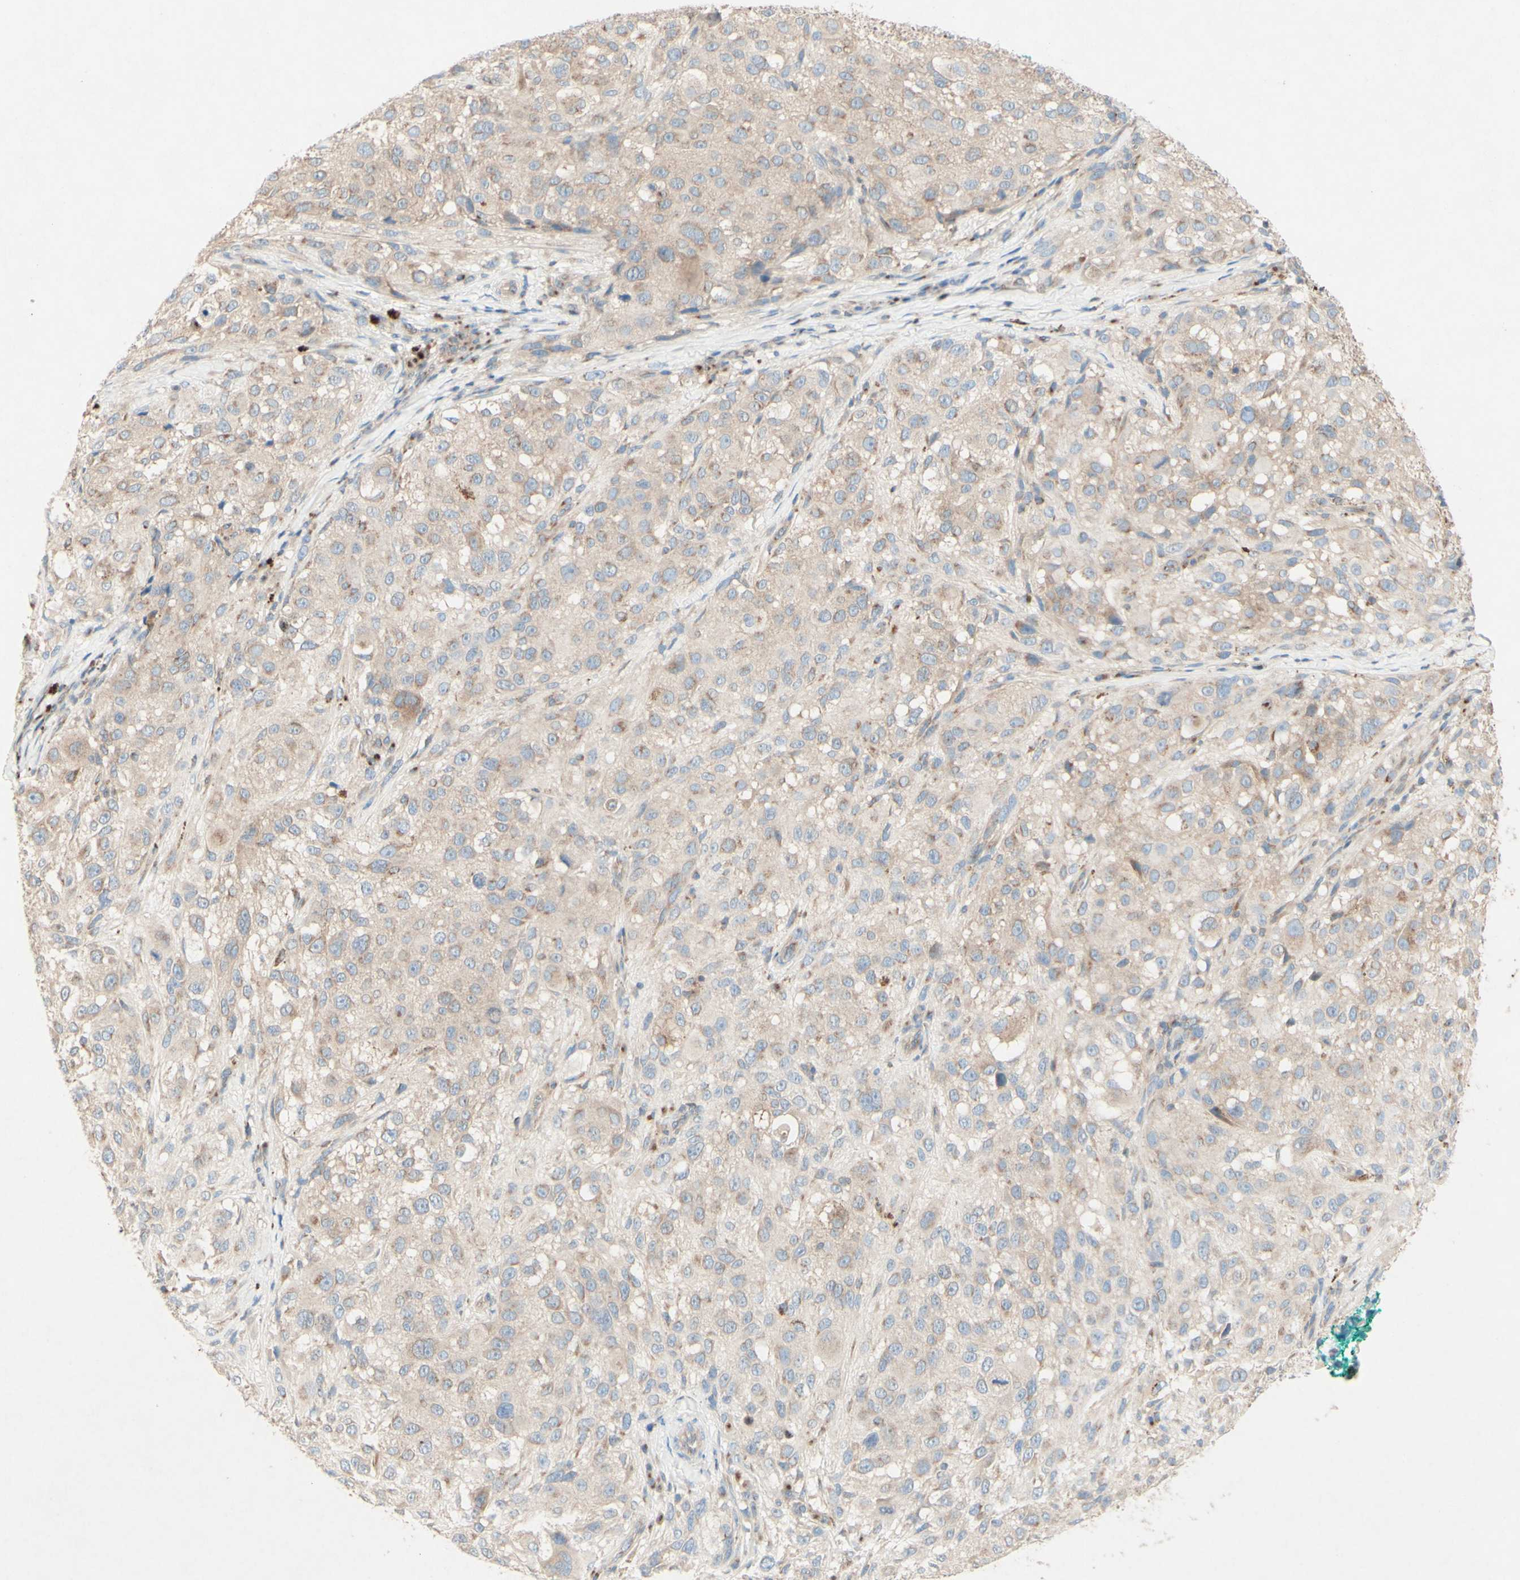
{"staining": {"intensity": "weak", "quantity": ">75%", "location": "cytoplasmic/membranous"}, "tissue": "melanoma", "cell_type": "Tumor cells", "image_type": "cancer", "snomed": [{"axis": "morphology", "description": "Necrosis, NOS"}, {"axis": "morphology", "description": "Malignant melanoma, NOS"}, {"axis": "topography", "description": "Skin"}], "caption": "Protein expression analysis of malignant melanoma exhibits weak cytoplasmic/membranous expression in approximately >75% of tumor cells. The protein of interest is shown in brown color, while the nuclei are stained blue.", "gene": "MTM1", "patient": {"sex": "female", "age": 87}}